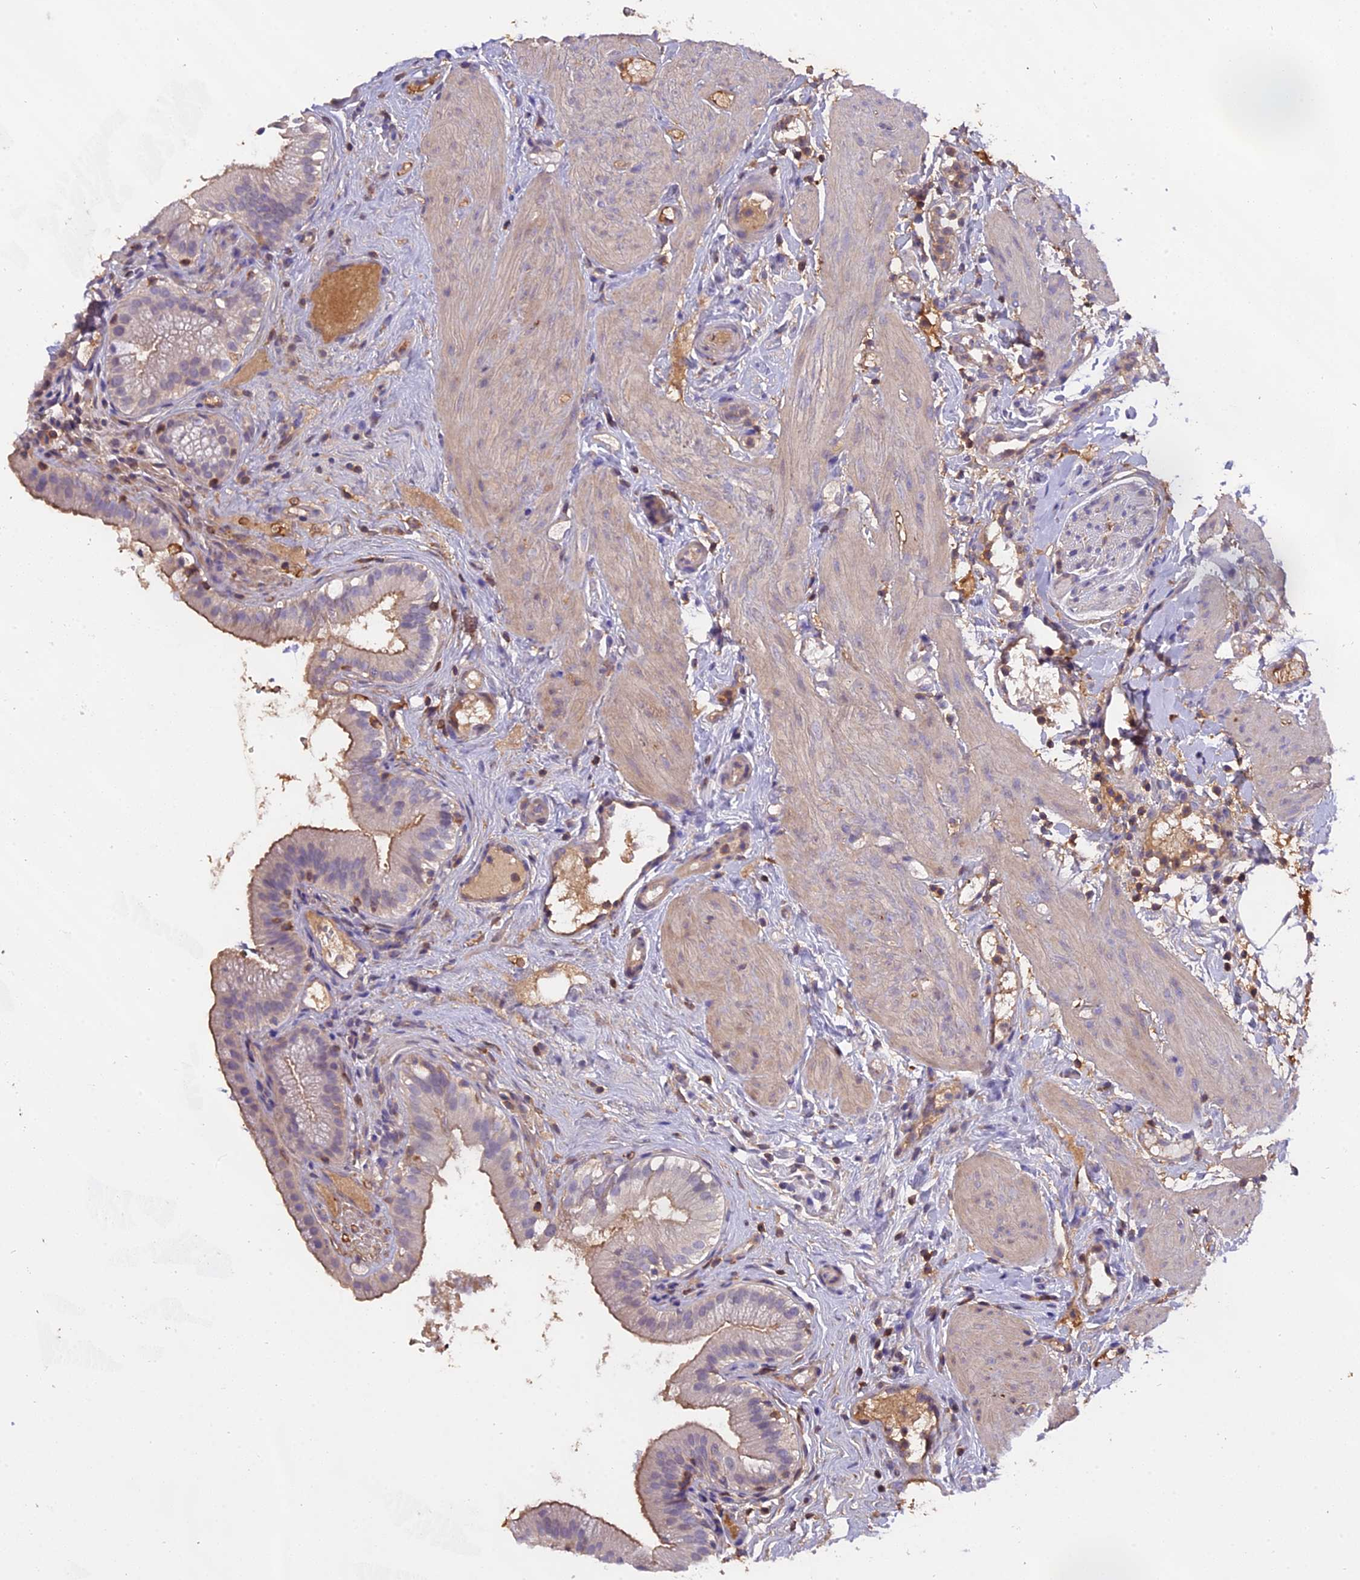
{"staining": {"intensity": "moderate", "quantity": "<25%", "location": "cytoplasmic/membranous"}, "tissue": "gallbladder", "cell_type": "Glandular cells", "image_type": "normal", "snomed": [{"axis": "morphology", "description": "Normal tissue, NOS"}, {"axis": "topography", "description": "Gallbladder"}], "caption": "A high-resolution image shows immunohistochemistry staining of unremarkable gallbladder, which exhibits moderate cytoplasmic/membranous staining in approximately <25% of glandular cells.", "gene": "CFAP119", "patient": {"sex": "female", "age": 26}}